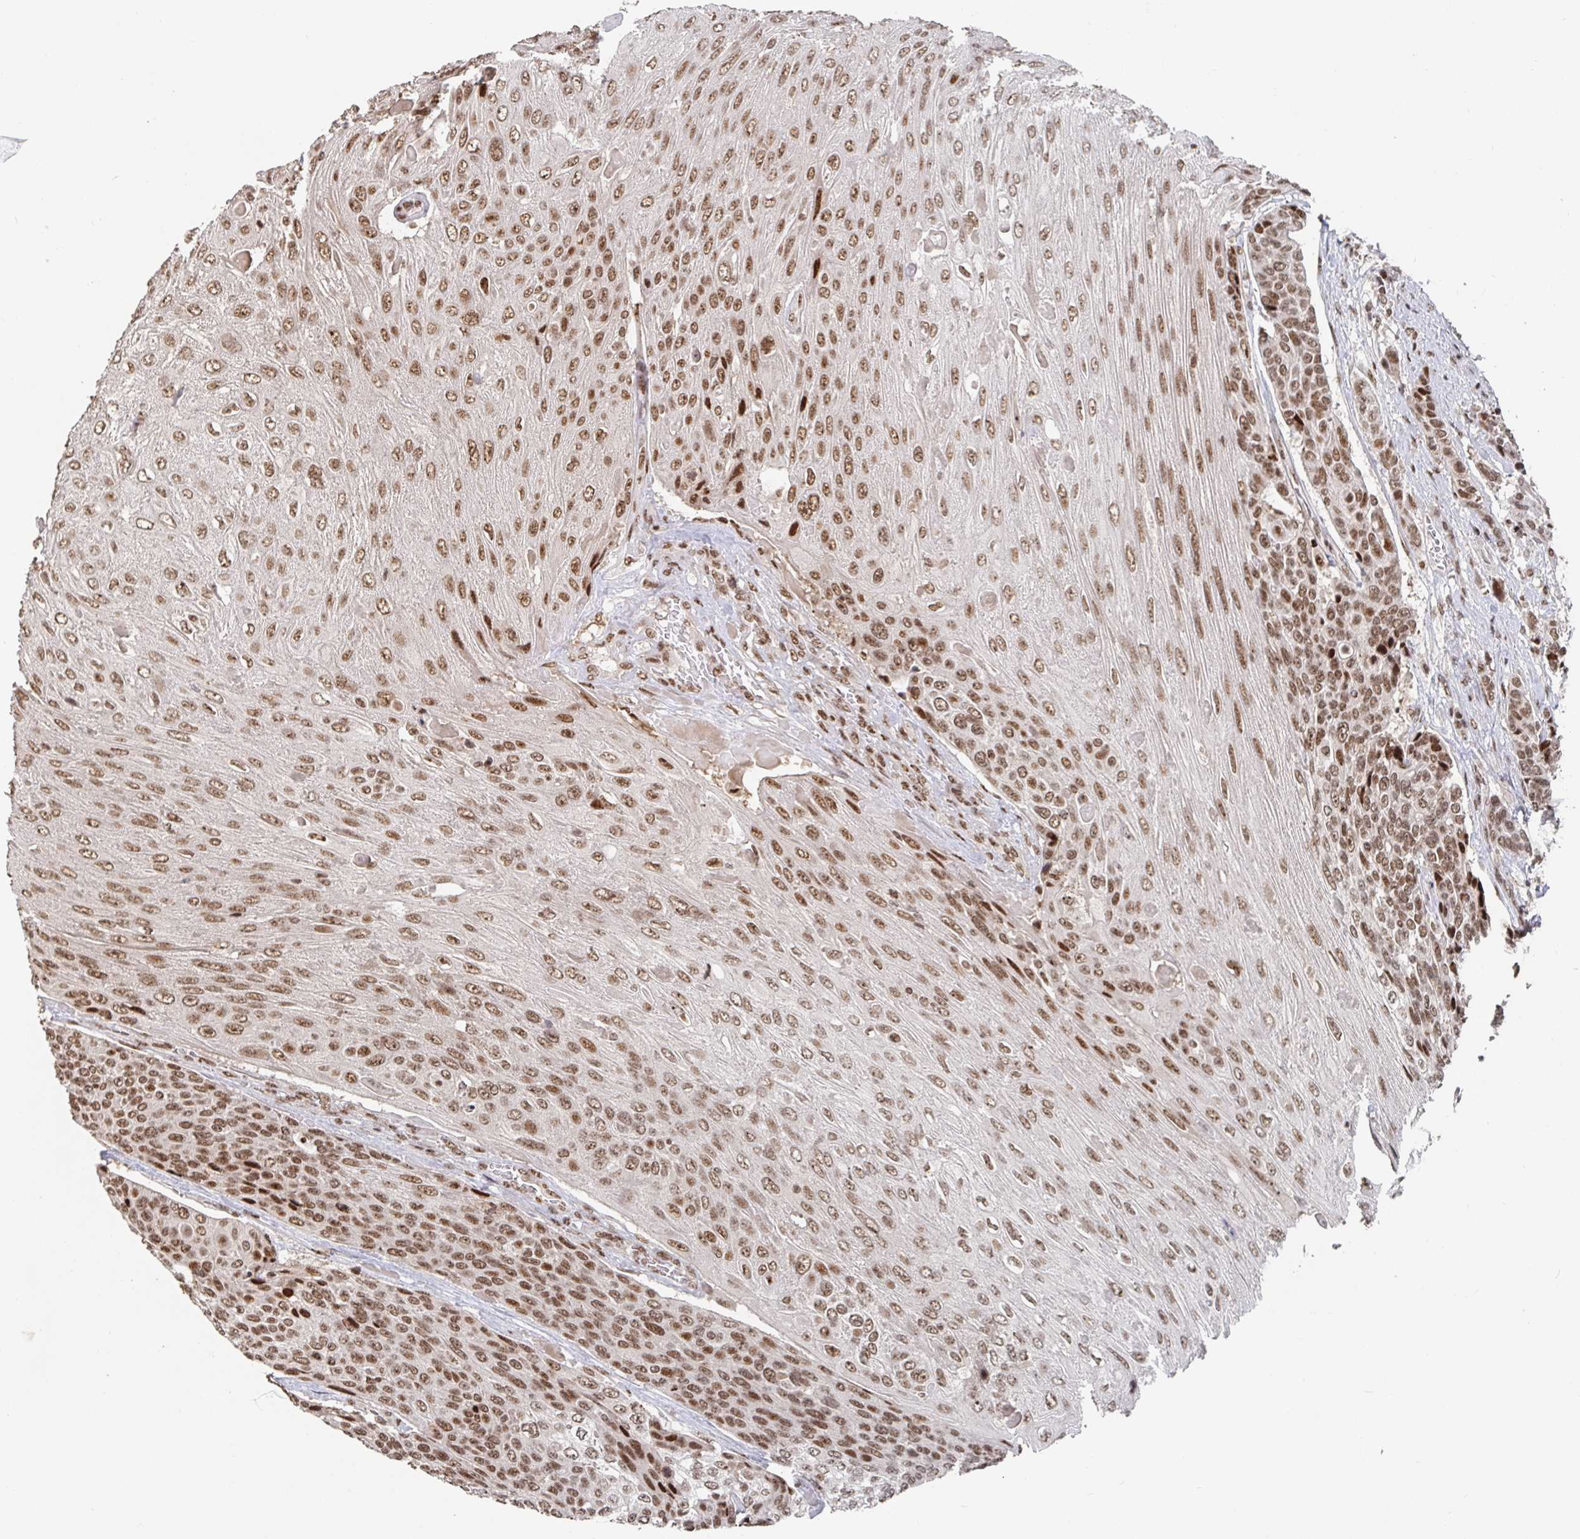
{"staining": {"intensity": "moderate", "quantity": ">75%", "location": "nuclear"}, "tissue": "urothelial cancer", "cell_type": "Tumor cells", "image_type": "cancer", "snomed": [{"axis": "morphology", "description": "Urothelial carcinoma, High grade"}, {"axis": "topography", "description": "Urinary bladder"}], "caption": "Protein expression analysis of human urothelial cancer reveals moderate nuclear positivity in about >75% of tumor cells.", "gene": "ZDHHC12", "patient": {"sex": "female", "age": 70}}